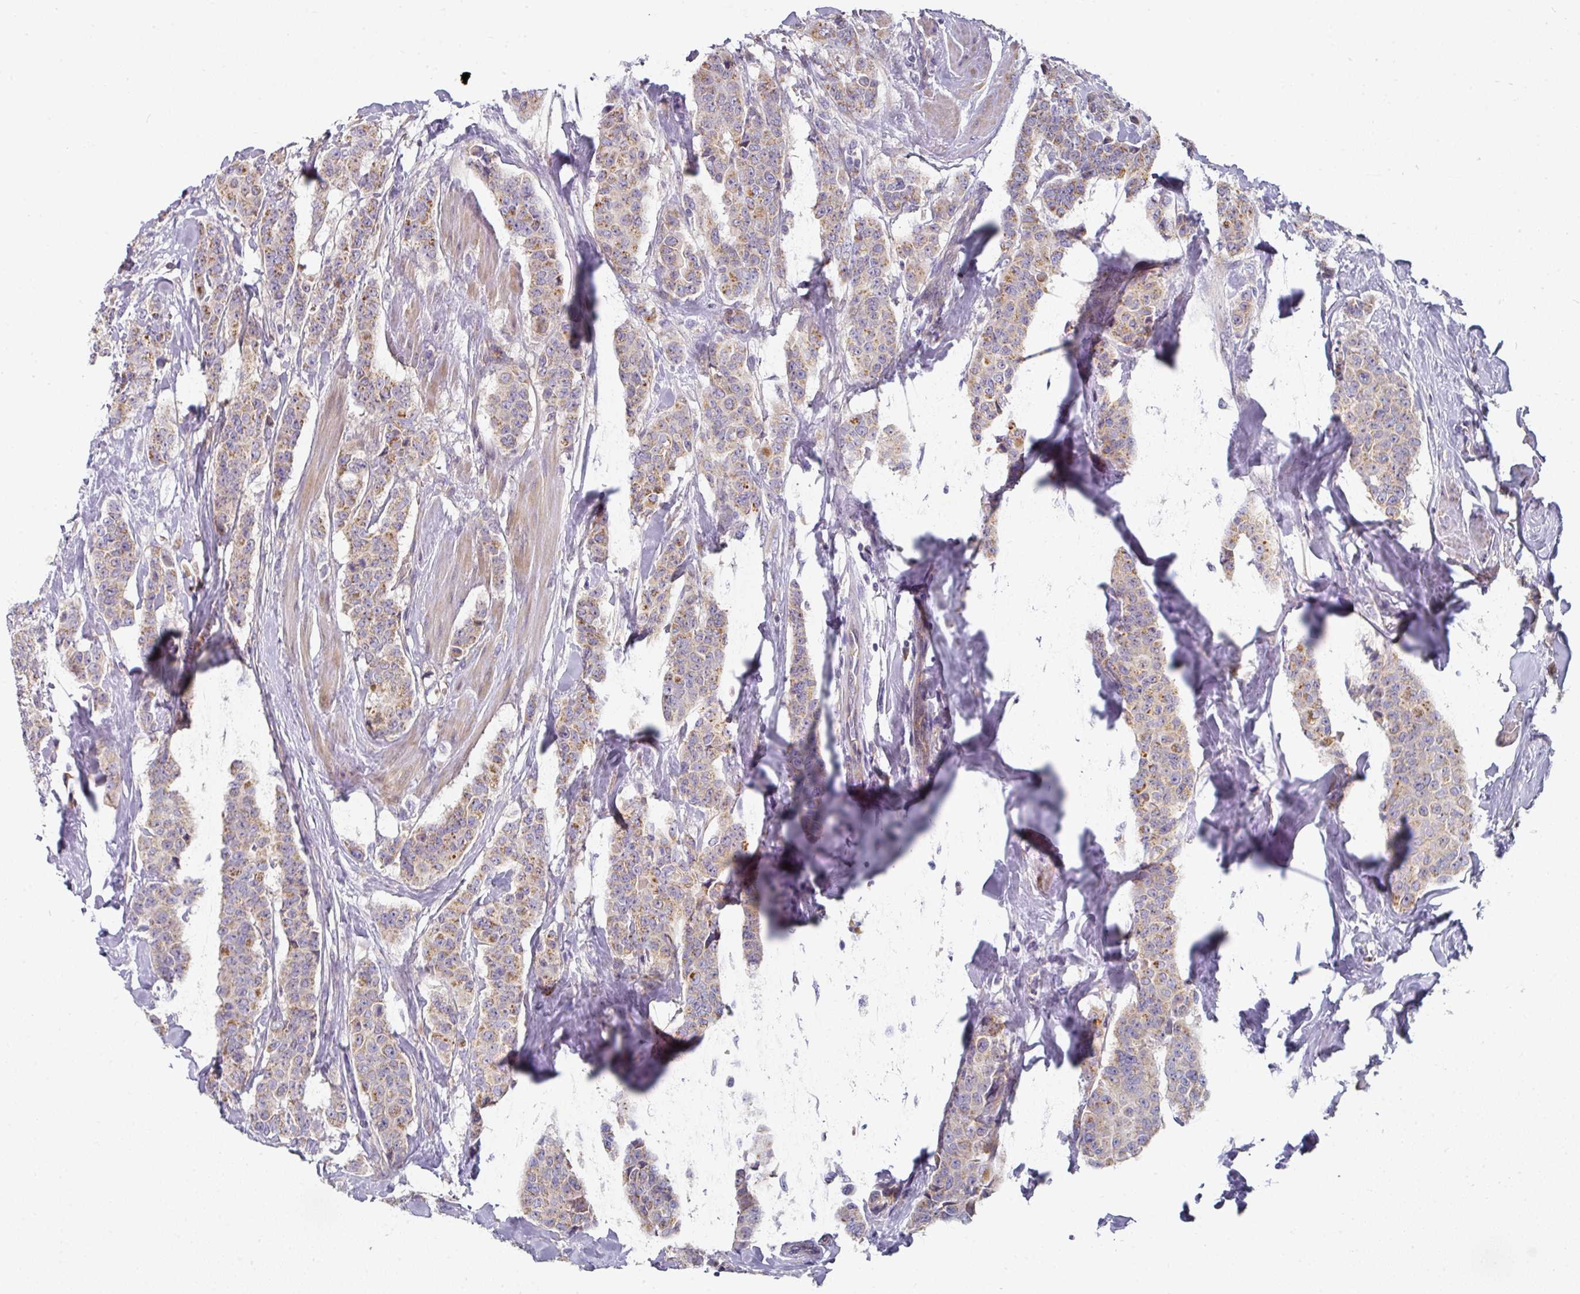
{"staining": {"intensity": "moderate", "quantity": ">75%", "location": "cytoplasmic/membranous"}, "tissue": "breast cancer", "cell_type": "Tumor cells", "image_type": "cancer", "snomed": [{"axis": "morphology", "description": "Duct carcinoma"}, {"axis": "topography", "description": "Breast"}], "caption": "Protein staining exhibits moderate cytoplasmic/membranous expression in approximately >75% of tumor cells in breast cancer (intraductal carcinoma).", "gene": "PYROXD2", "patient": {"sex": "female", "age": 40}}